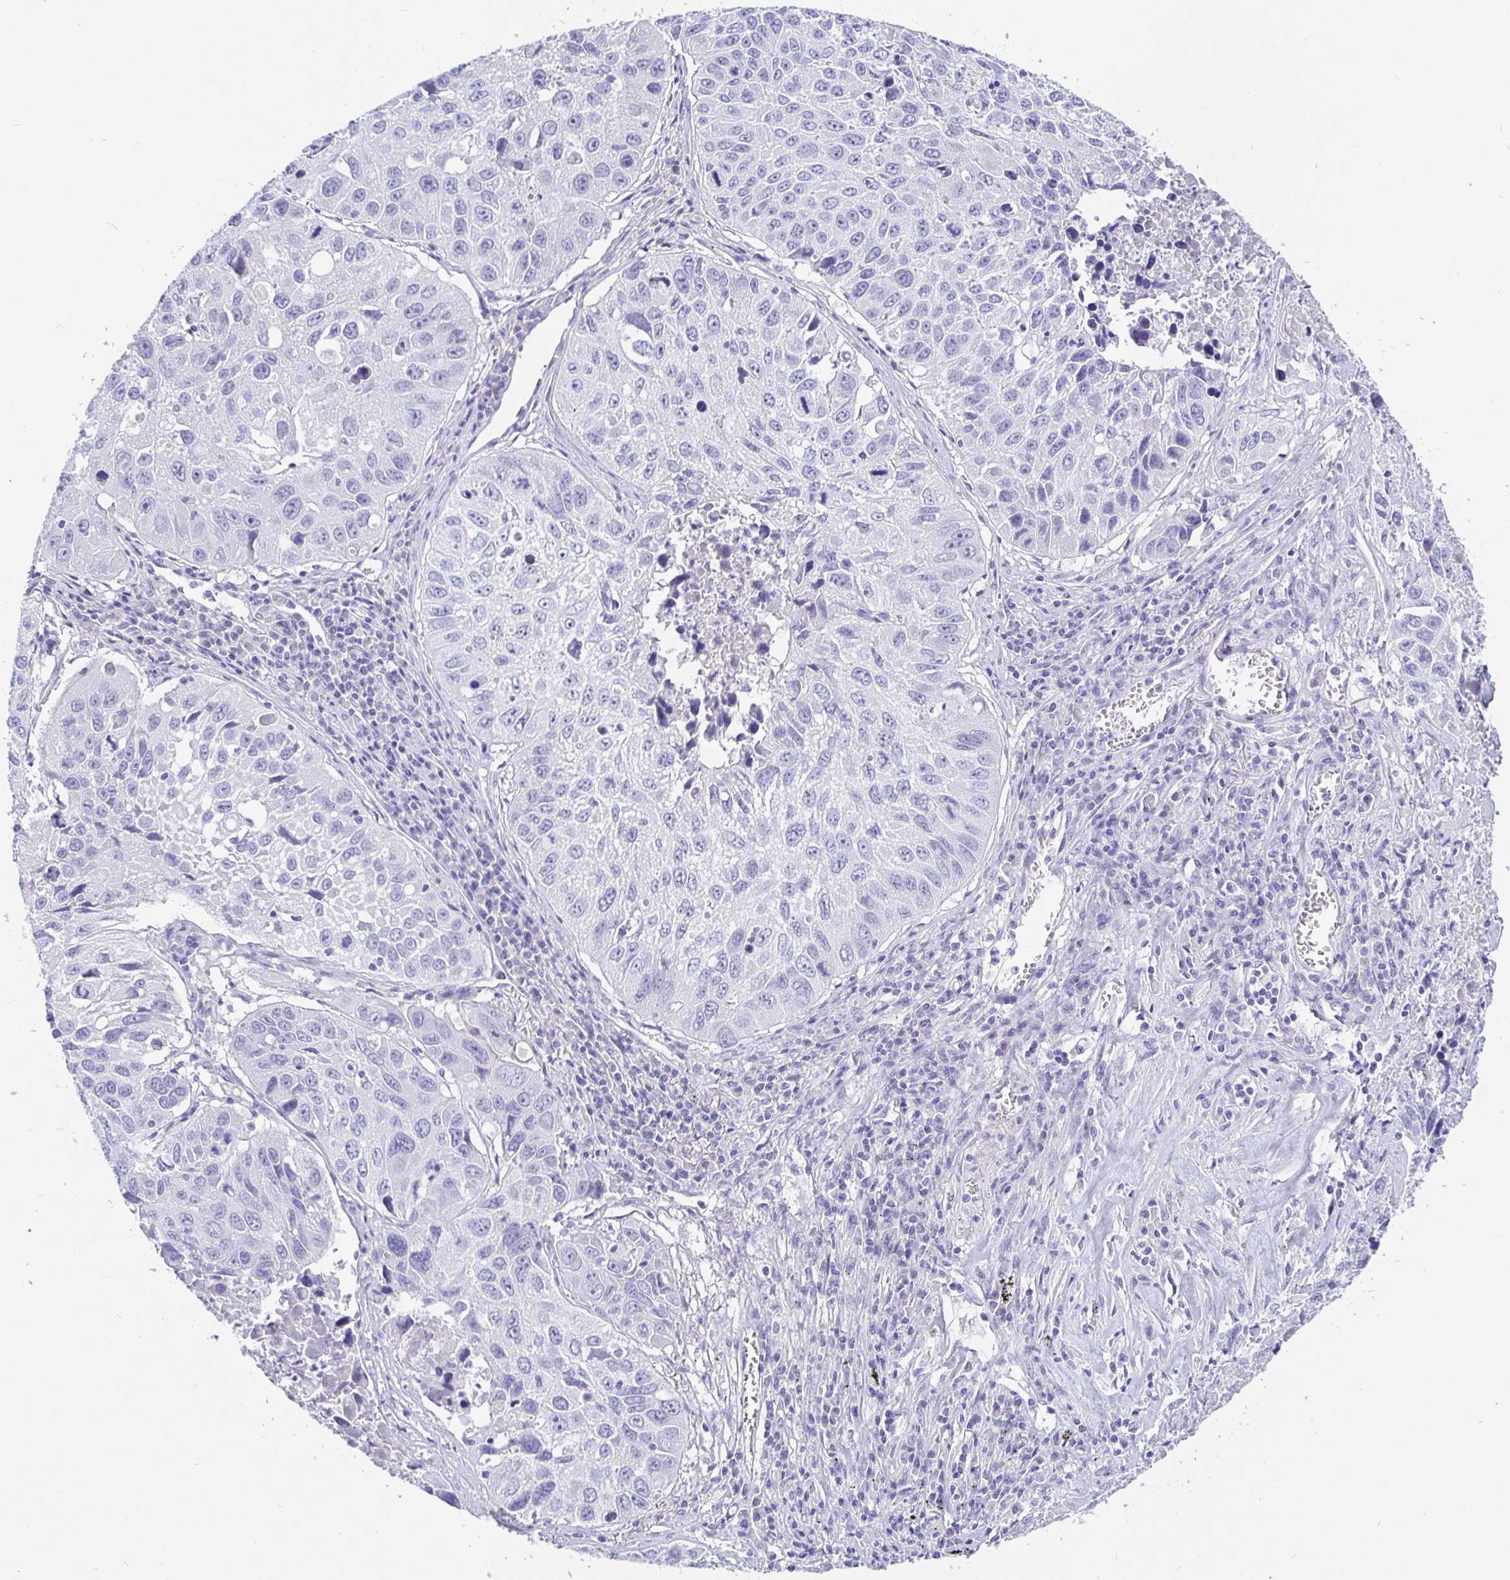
{"staining": {"intensity": "negative", "quantity": "none", "location": "none"}, "tissue": "lung cancer", "cell_type": "Tumor cells", "image_type": "cancer", "snomed": [{"axis": "morphology", "description": "Squamous cell carcinoma, NOS"}, {"axis": "topography", "description": "Lung"}], "caption": "Photomicrograph shows no significant protein positivity in tumor cells of lung cancer (squamous cell carcinoma). (Brightfield microscopy of DAB (3,3'-diaminobenzidine) IHC at high magnification).", "gene": "TPTE", "patient": {"sex": "female", "age": 61}}